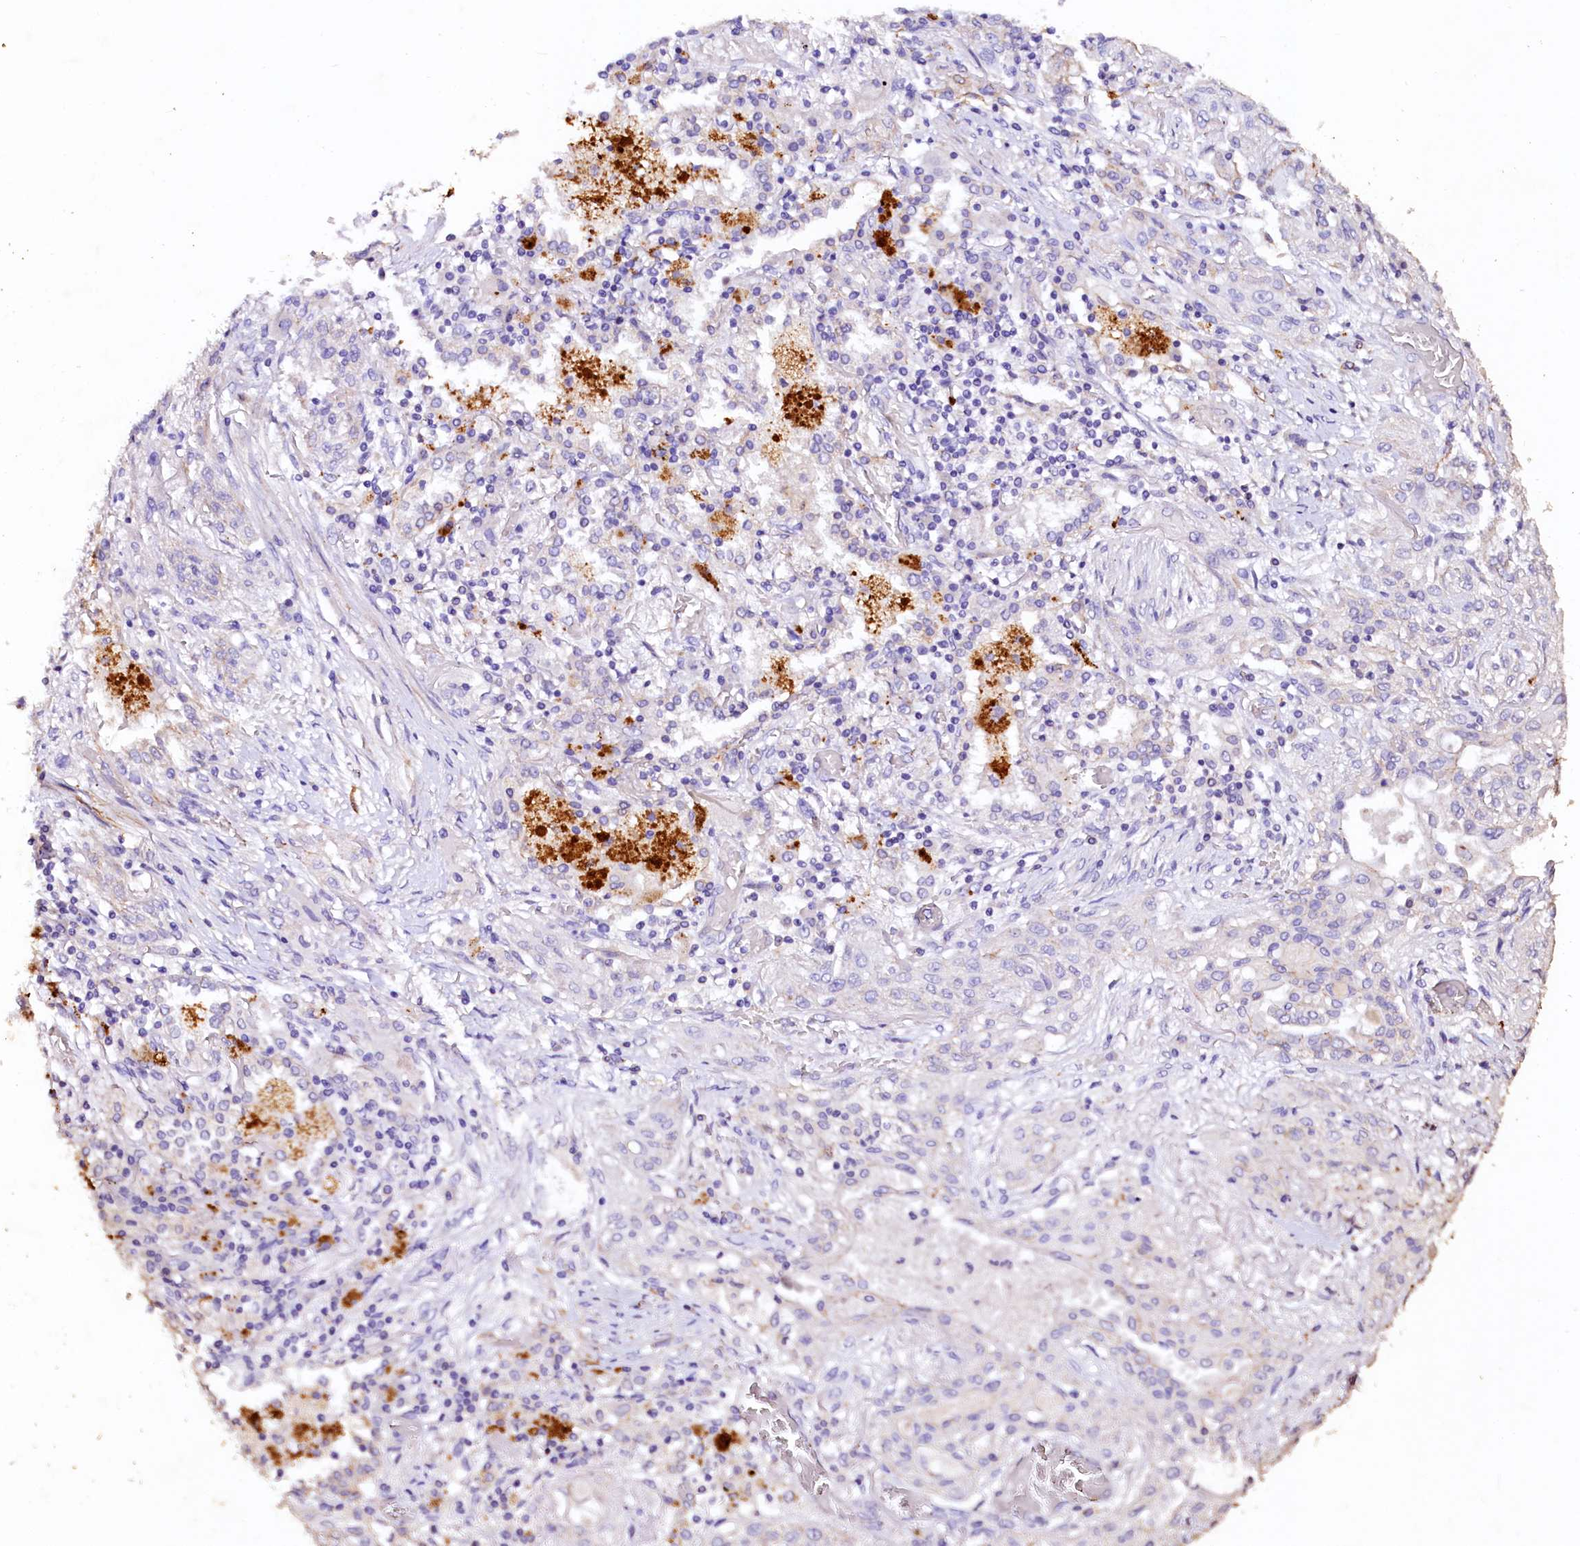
{"staining": {"intensity": "negative", "quantity": "none", "location": "none"}, "tissue": "lung cancer", "cell_type": "Tumor cells", "image_type": "cancer", "snomed": [{"axis": "morphology", "description": "Squamous cell carcinoma, NOS"}, {"axis": "topography", "description": "Lung"}], "caption": "A high-resolution histopathology image shows IHC staining of lung cancer (squamous cell carcinoma), which reveals no significant expression in tumor cells.", "gene": "VPS36", "patient": {"sex": "female", "age": 47}}